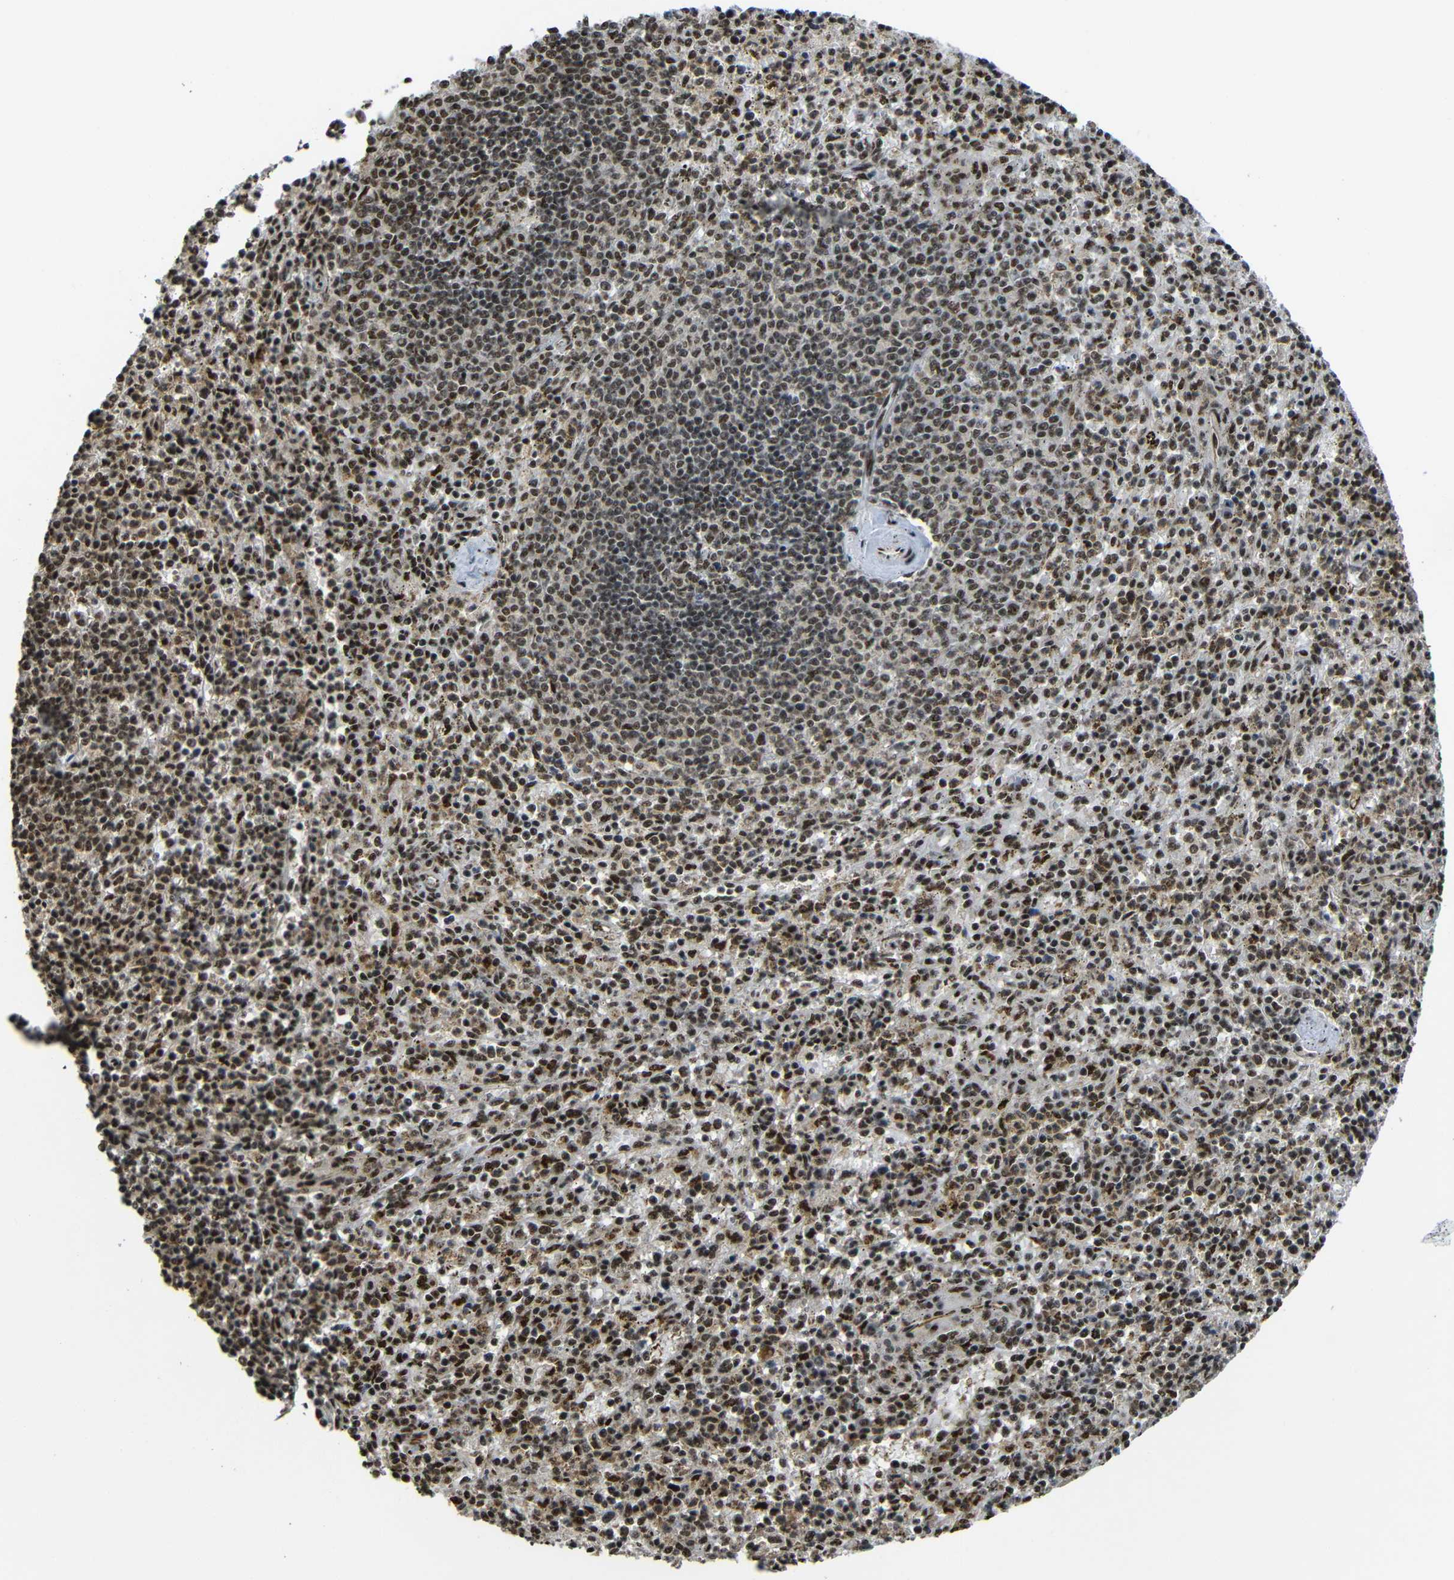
{"staining": {"intensity": "moderate", "quantity": ">75%", "location": "nuclear"}, "tissue": "spleen", "cell_type": "Cells in red pulp", "image_type": "normal", "snomed": [{"axis": "morphology", "description": "Normal tissue, NOS"}, {"axis": "topography", "description": "Spleen"}], "caption": "About >75% of cells in red pulp in normal human spleen display moderate nuclear protein expression as visualized by brown immunohistochemical staining.", "gene": "TCF7L2", "patient": {"sex": "male", "age": 72}}